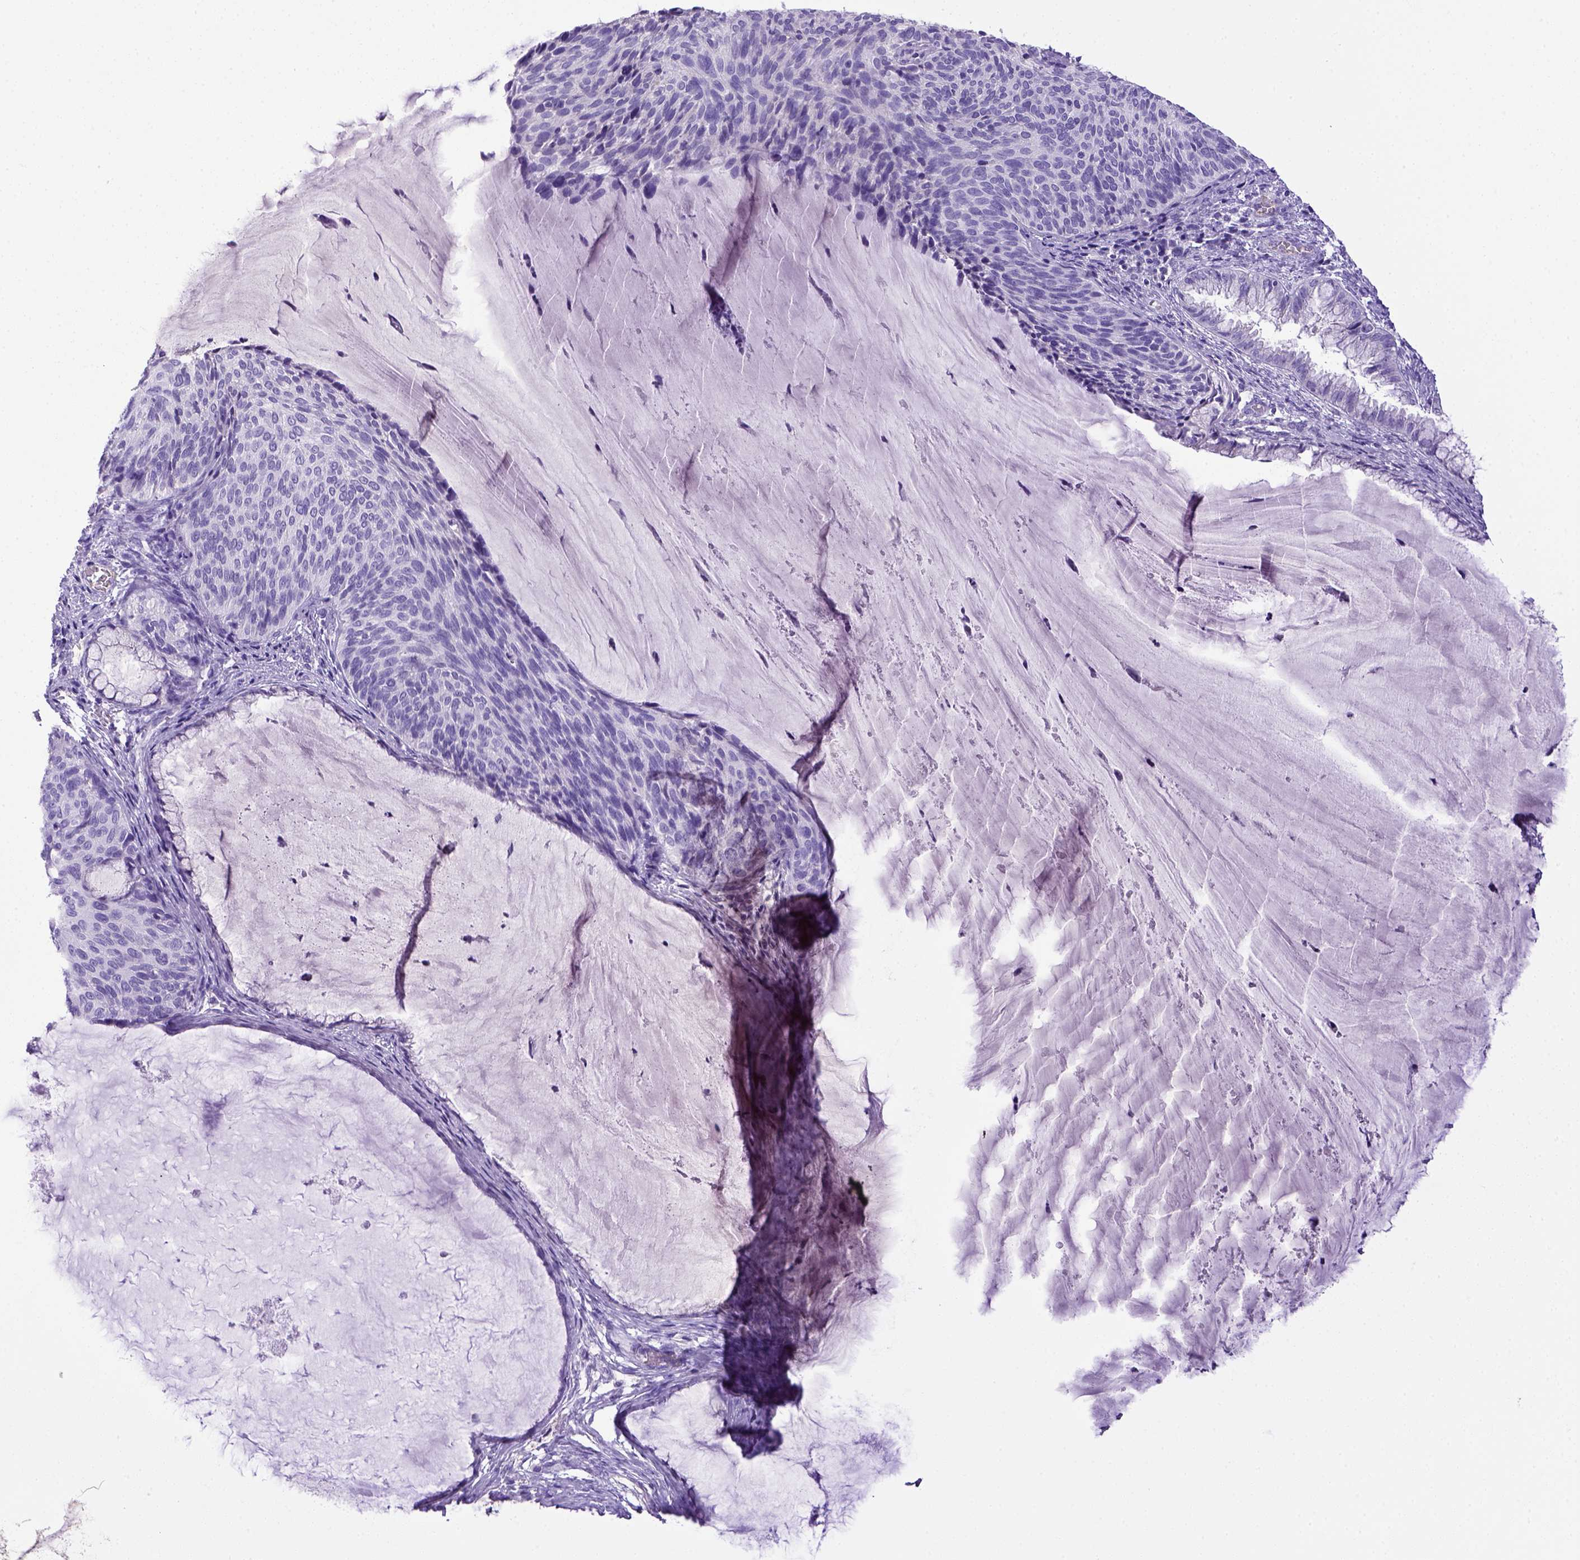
{"staining": {"intensity": "negative", "quantity": "none", "location": "none"}, "tissue": "cervical cancer", "cell_type": "Tumor cells", "image_type": "cancer", "snomed": [{"axis": "morphology", "description": "Squamous cell carcinoma, NOS"}, {"axis": "topography", "description": "Cervix"}], "caption": "Immunohistochemical staining of cervical cancer demonstrates no significant staining in tumor cells.", "gene": "ITIH4", "patient": {"sex": "female", "age": 36}}